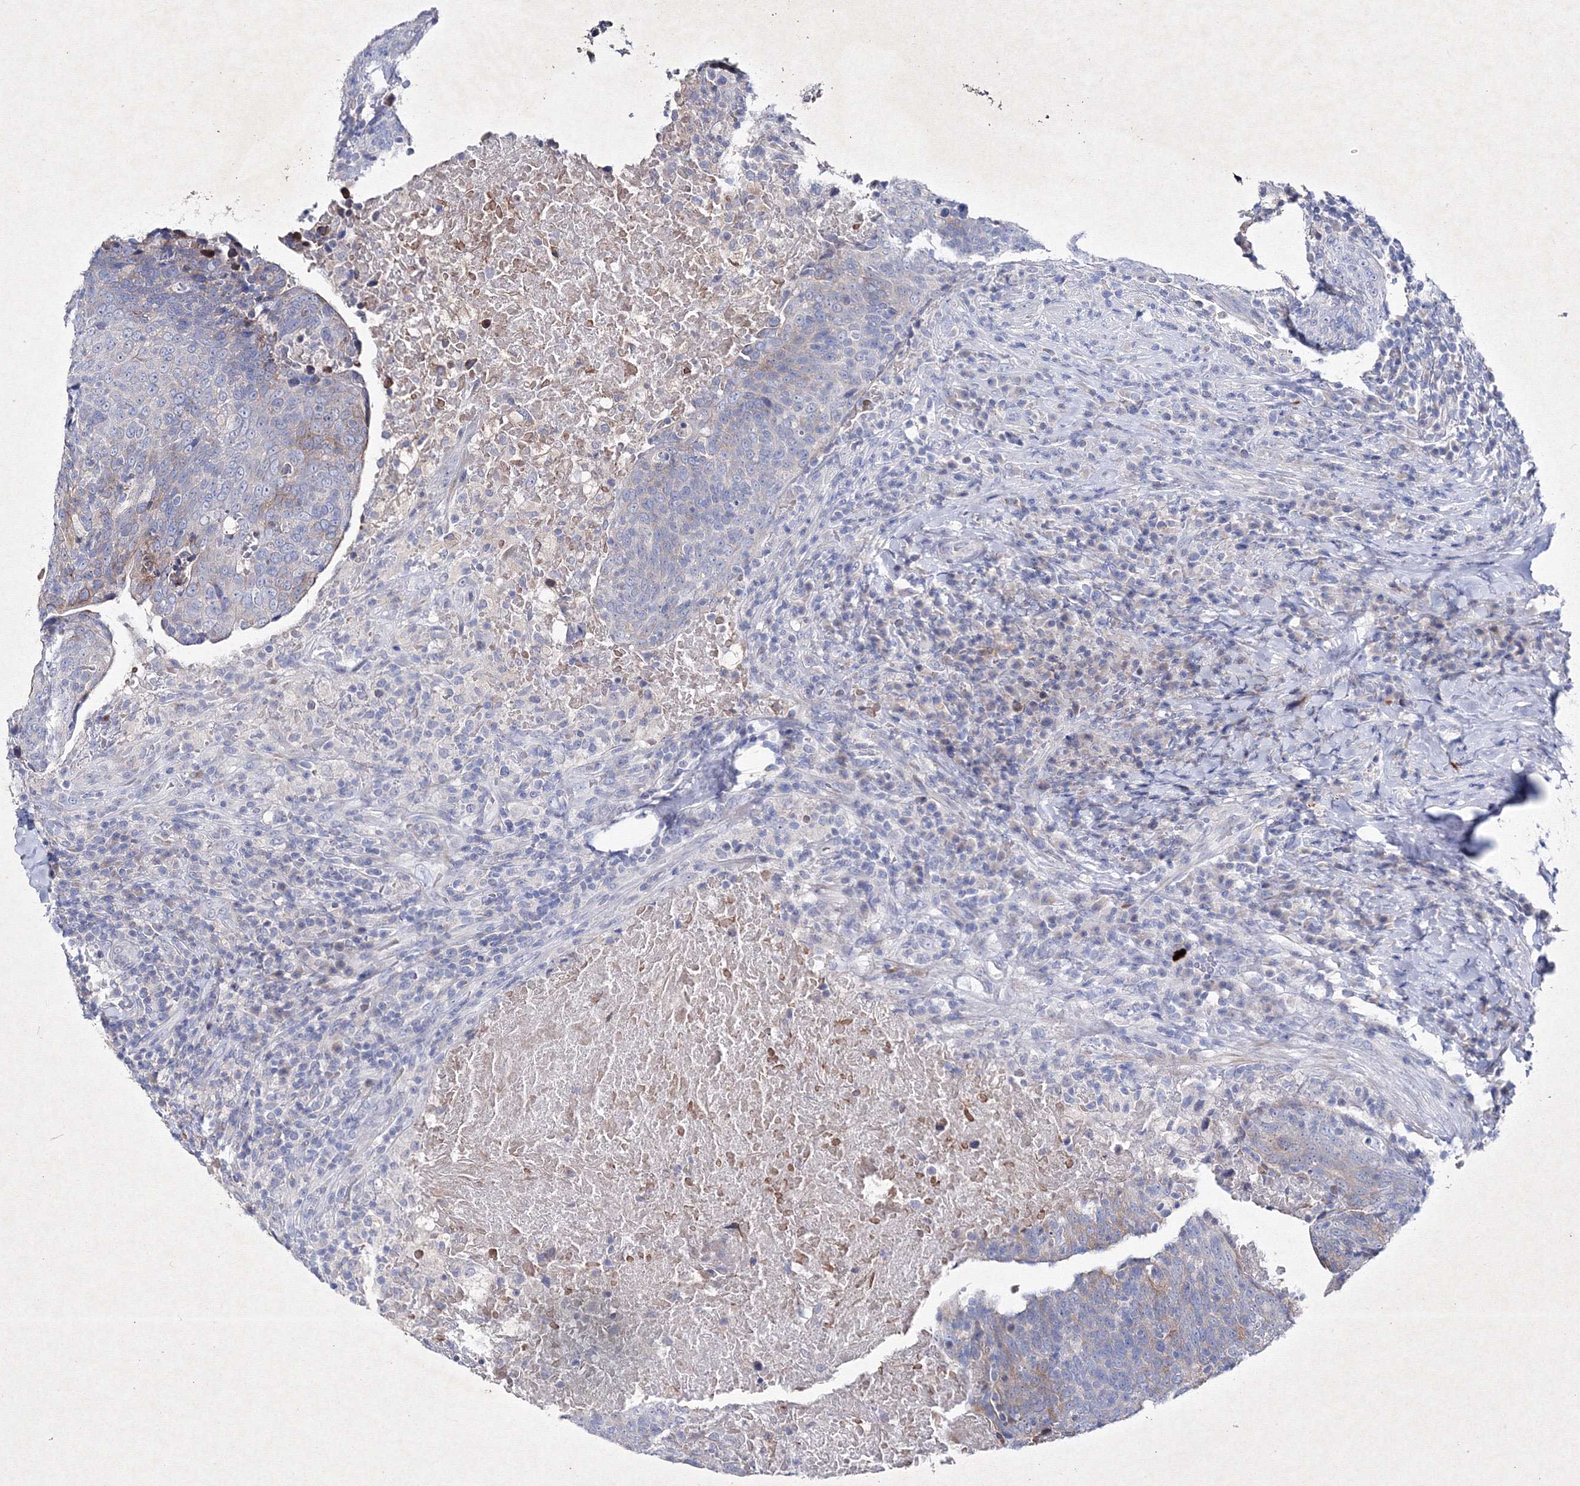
{"staining": {"intensity": "moderate", "quantity": "<25%", "location": "cytoplasmic/membranous"}, "tissue": "head and neck cancer", "cell_type": "Tumor cells", "image_type": "cancer", "snomed": [{"axis": "morphology", "description": "Squamous cell carcinoma, NOS"}, {"axis": "morphology", "description": "Squamous cell carcinoma, metastatic, NOS"}, {"axis": "topography", "description": "Lymph node"}, {"axis": "topography", "description": "Head-Neck"}], "caption": "Protein expression analysis of human metastatic squamous cell carcinoma (head and neck) reveals moderate cytoplasmic/membranous positivity in about <25% of tumor cells. (IHC, brightfield microscopy, high magnification).", "gene": "SMIM29", "patient": {"sex": "male", "age": 62}}